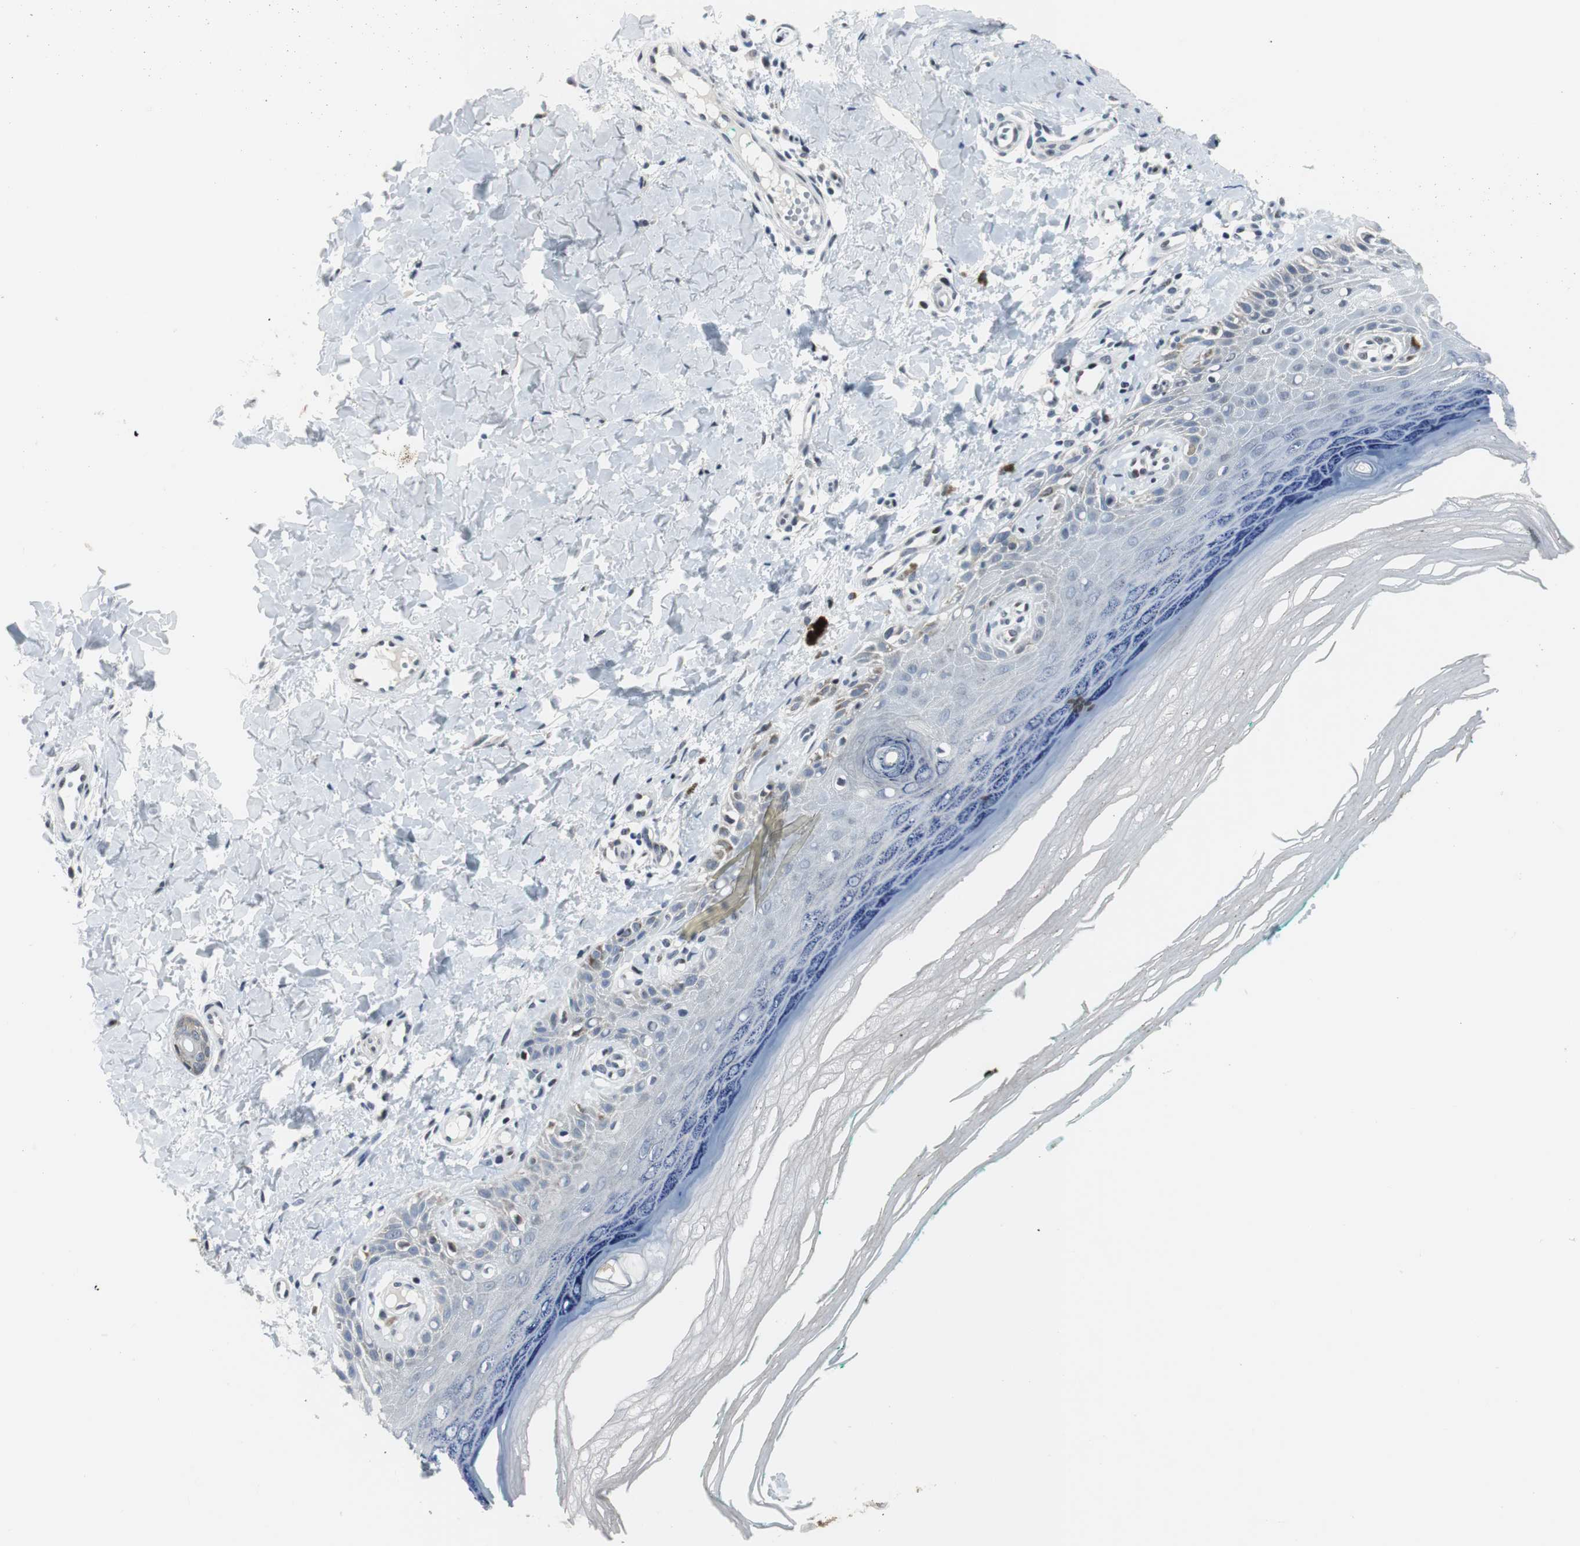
{"staining": {"intensity": "negative", "quantity": "none", "location": "none"}, "tissue": "skin", "cell_type": "Fibroblasts", "image_type": "normal", "snomed": [{"axis": "morphology", "description": "Normal tissue, NOS"}, {"axis": "topography", "description": "Skin"}], "caption": "Fibroblasts show no significant protein positivity in unremarkable skin. (DAB immunohistochemistry, high magnification).", "gene": "MTA1", "patient": {"sex": "male", "age": 26}}